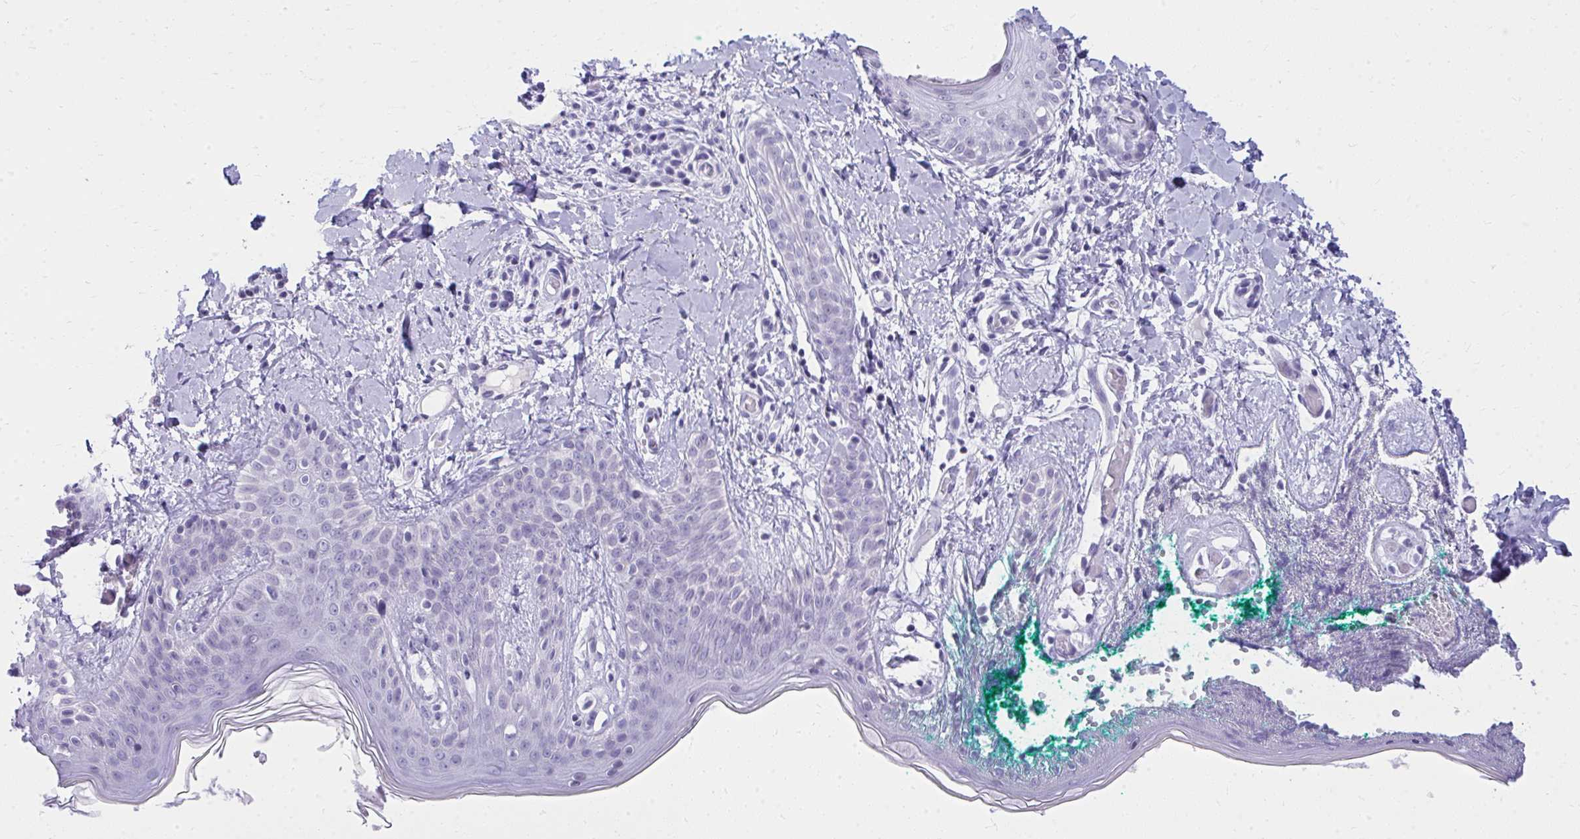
{"staining": {"intensity": "negative", "quantity": "none", "location": "none"}, "tissue": "skin", "cell_type": "Fibroblasts", "image_type": "normal", "snomed": [{"axis": "morphology", "description": "Normal tissue, NOS"}, {"axis": "topography", "description": "Skin"}], "caption": "Immunohistochemistry (IHC) image of unremarkable skin stained for a protein (brown), which reveals no expression in fibroblasts.", "gene": "OR5F1", "patient": {"sex": "male", "age": 16}}